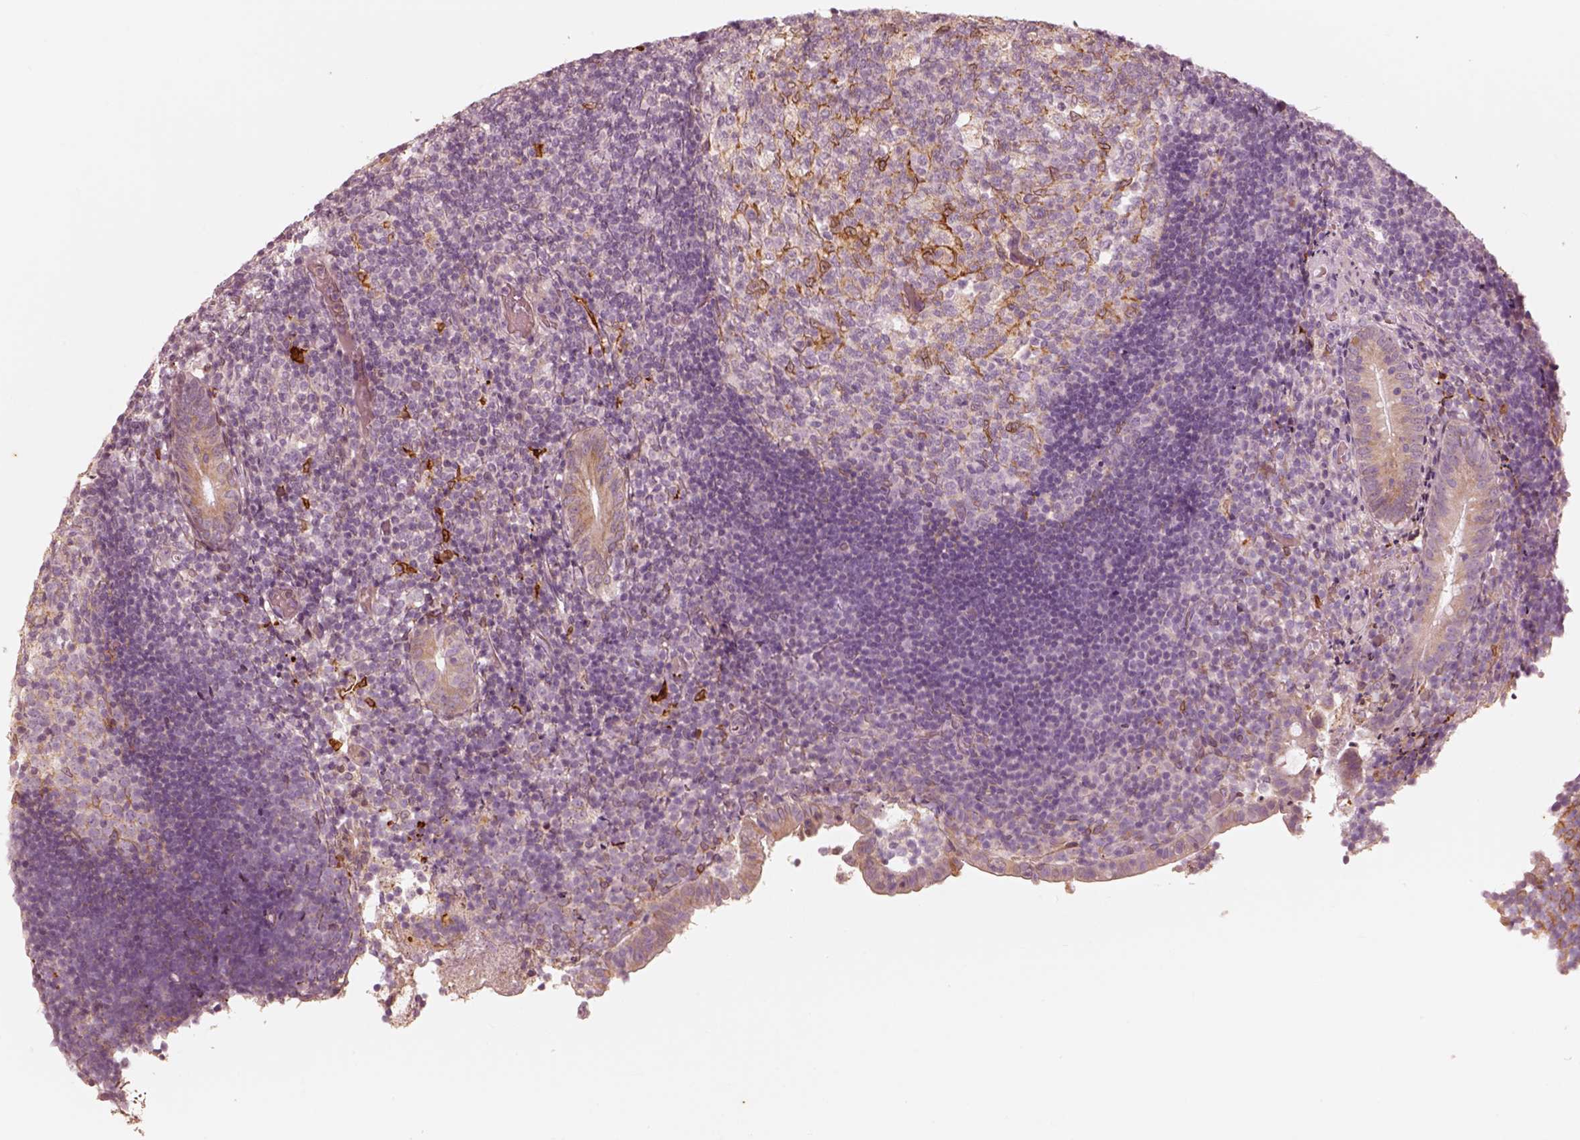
{"staining": {"intensity": "moderate", "quantity": ">75%", "location": "cytoplasmic/membranous"}, "tissue": "appendix", "cell_type": "Glandular cells", "image_type": "normal", "snomed": [{"axis": "morphology", "description": "Normal tissue, NOS"}, {"axis": "topography", "description": "Appendix"}], "caption": "Appendix stained with immunohistochemistry exhibits moderate cytoplasmic/membranous staining in about >75% of glandular cells. (DAB IHC, brown staining for protein, blue staining for nuclei).", "gene": "WLS", "patient": {"sex": "female", "age": 32}}